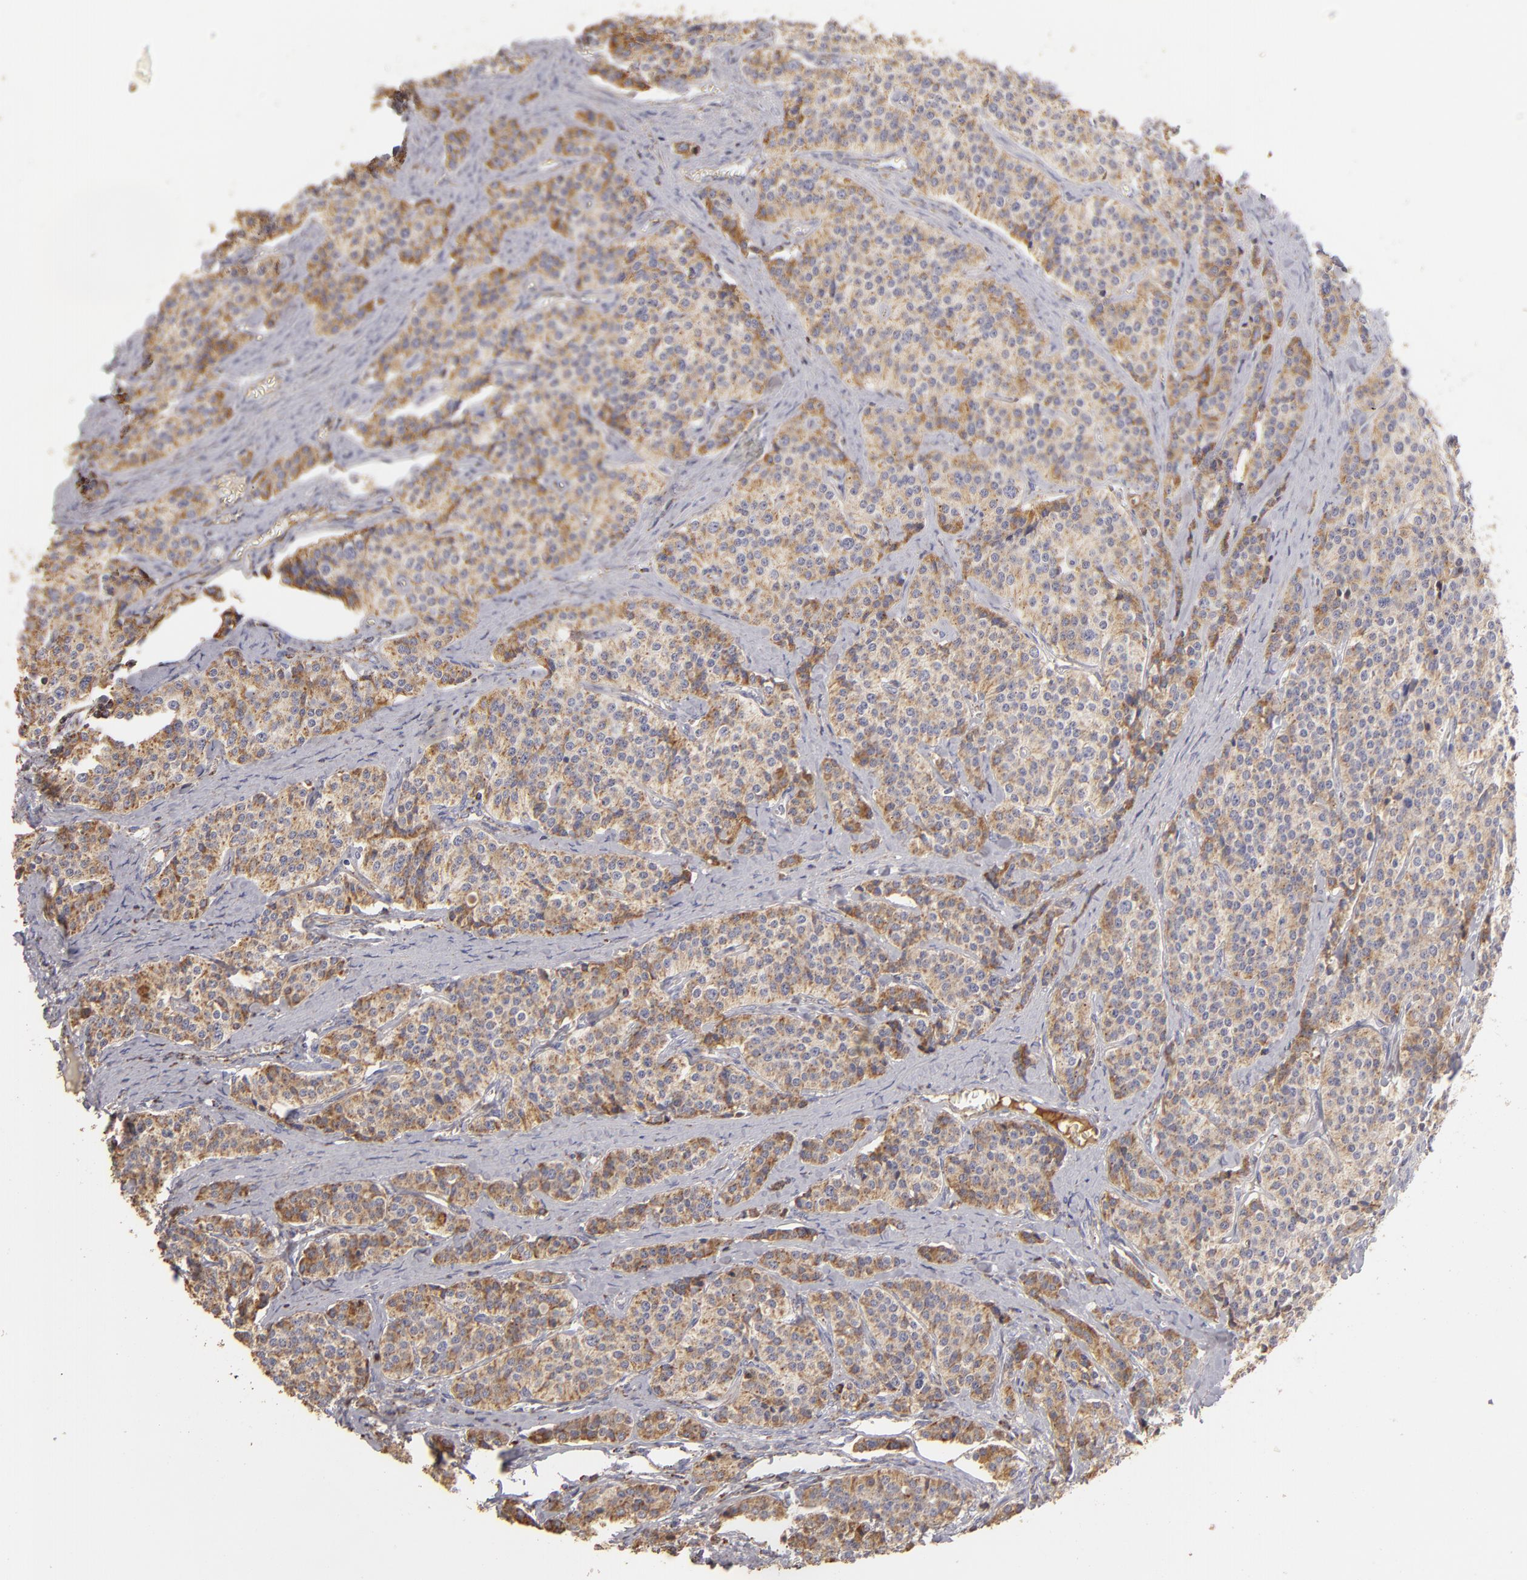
{"staining": {"intensity": "moderate", "quantity": ">75%", "location": "cytoplasmic/membranous"}, "tissue": "carcinoid", "cell_type": "Tumor cells", "image_type": "cancer", "snomed": [{"axis": "morphology", "description": "Carcinoid, malignant, NOS"}, {"axis": "topography", "description": "Small intestine"}], "caption": "Carcinoid (malignant) stained for a protein (brown) reveals moderate cytoplasmic/membranous positive staining in approximately >75% of tumor cells.", "gene": "CFB", "patient": {"sex": "male", "age": 63}}